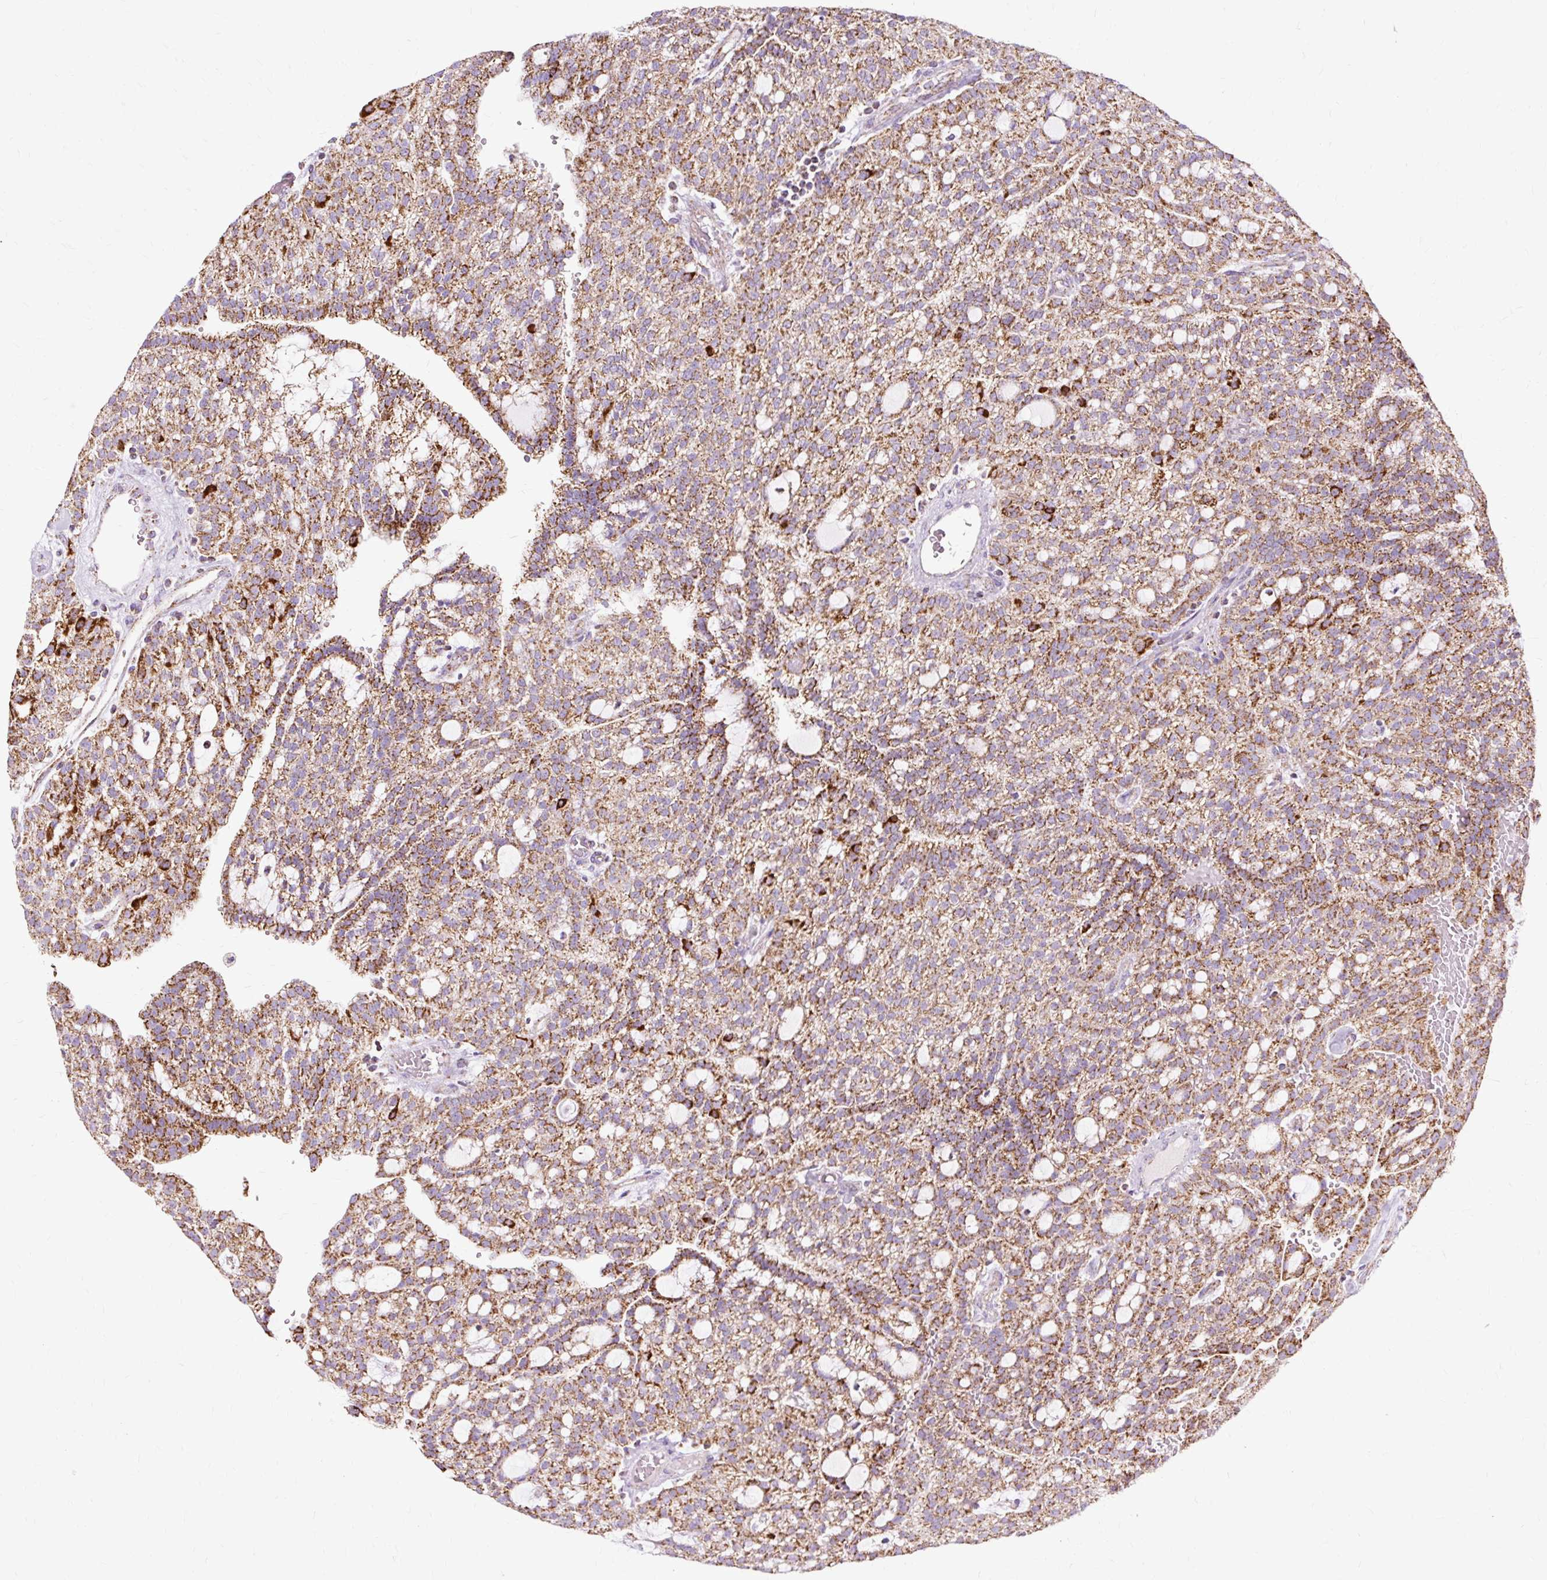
{"staining": {"intensity": "moderate", "quantity": ">75%", "location": "cytoplasmic/membranous"}, "tissue": "renal cancer", "cell_type": "Tumor cells", "image_type": "cancer", "snomed": [{"axis": "morphology", "description": "Adenocarcinoma, NOS"}, {"axis": "topography", "description": "Kidney"}], "caption": "High-power microscopy captured an IHC micrograph of renal adenocarcinoma, revealing moderate cytoplasmic/membranous expression in about >75% of tumor cells.", "gene": "DLAT", "patient": {"sex": "male", "age": 63}}